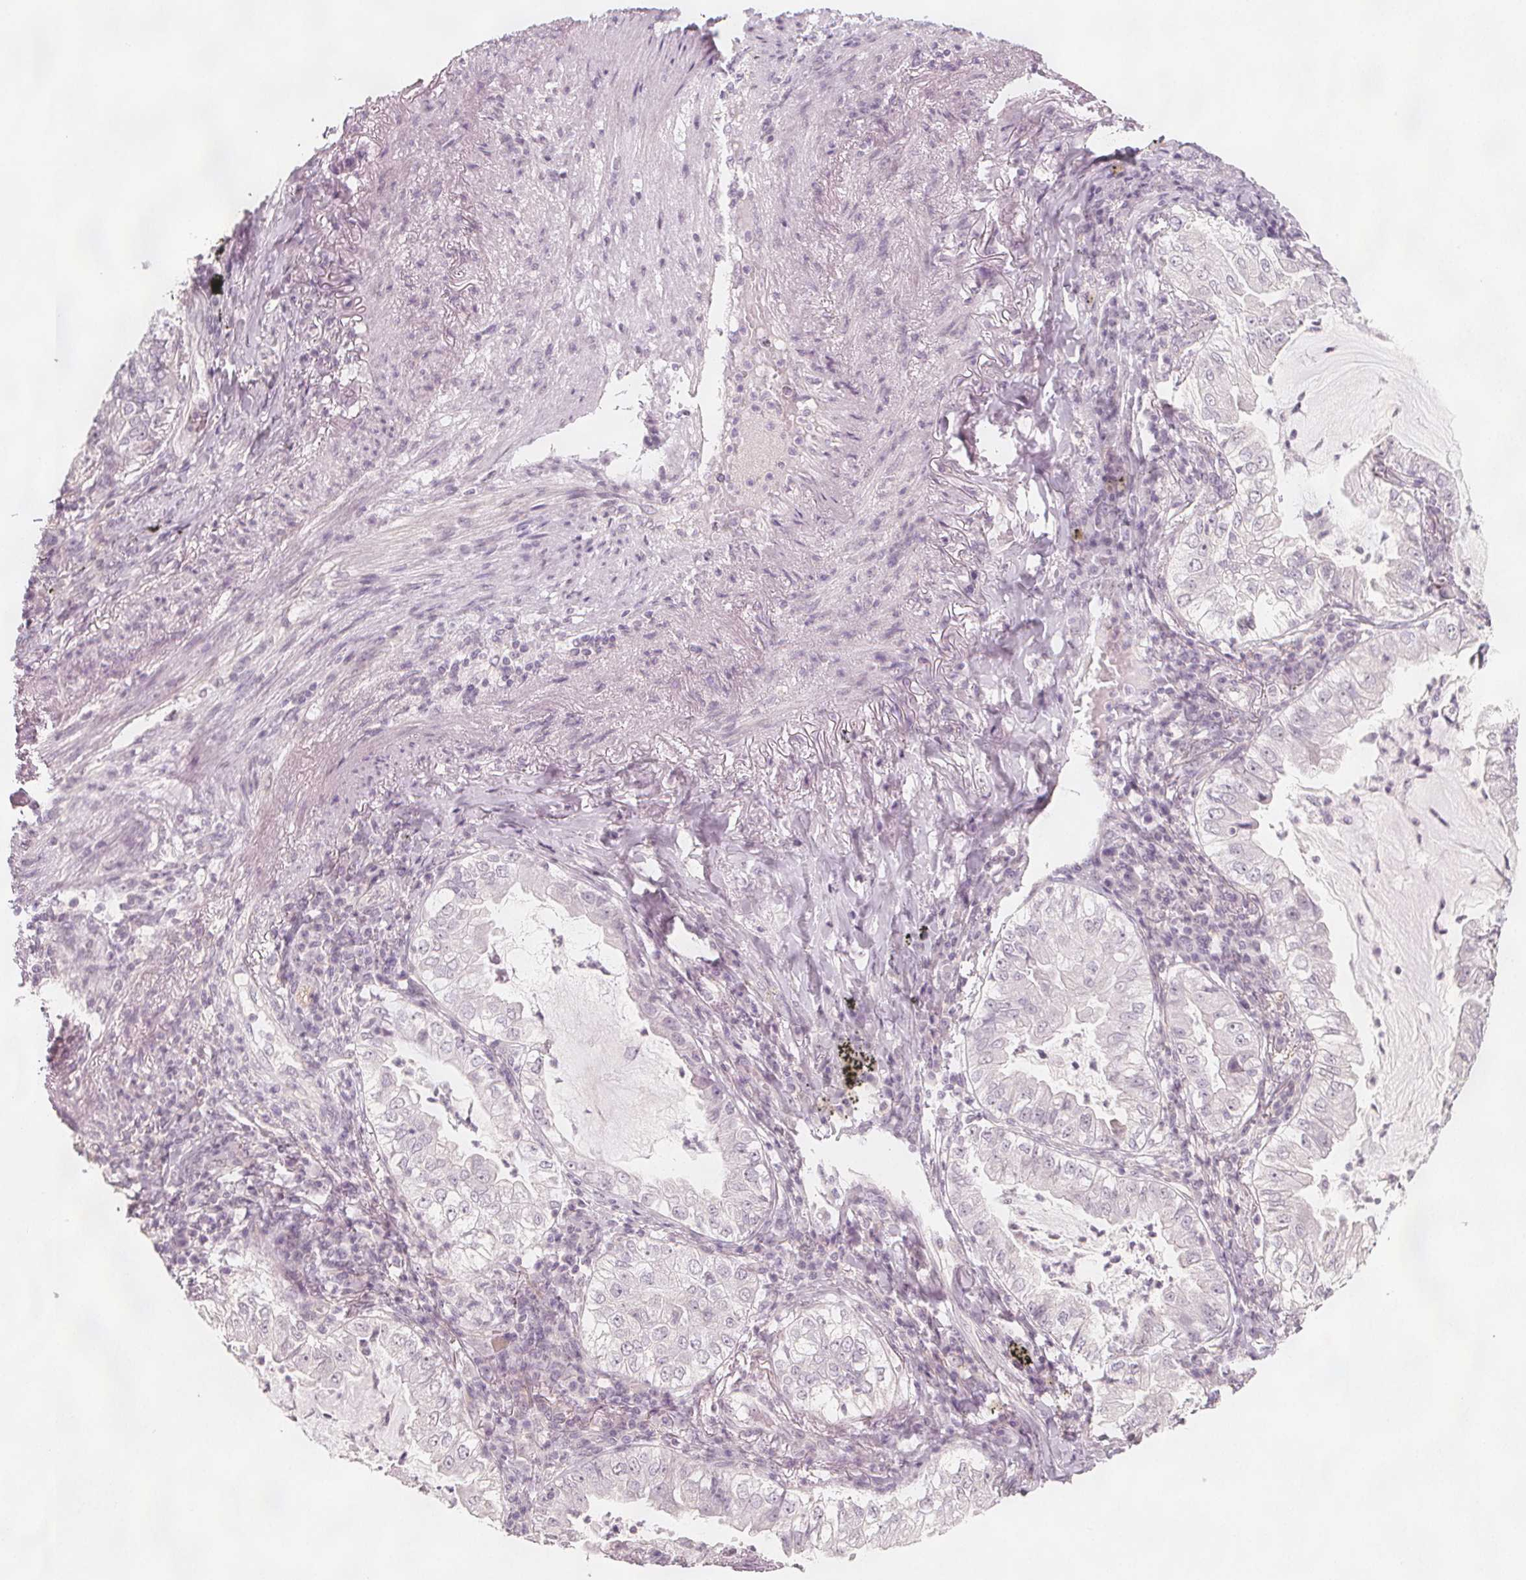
{"staining": {"intensity": "negative", "quantity": "none", "location": "none"}, "tissue": "lung cancer", "cell_type": "Tumor cells", "image_type": "cancer", "snomed": [{"axis": "morphology", "description": "Adenocarcinoma, NOS"}, {"axis": "topography", "description": "Lung"}], "caption": "Immunohistochemistry (IHC) of human lung cancer shows no staining in tumor cells. (Brightfield microscopy of DAB (3,3'-diaminobenzidine) immunohistochemistry (IHC) at high magnification).", "gene": "C1orf167", "patient": {"sex": "female", "age": 73}}